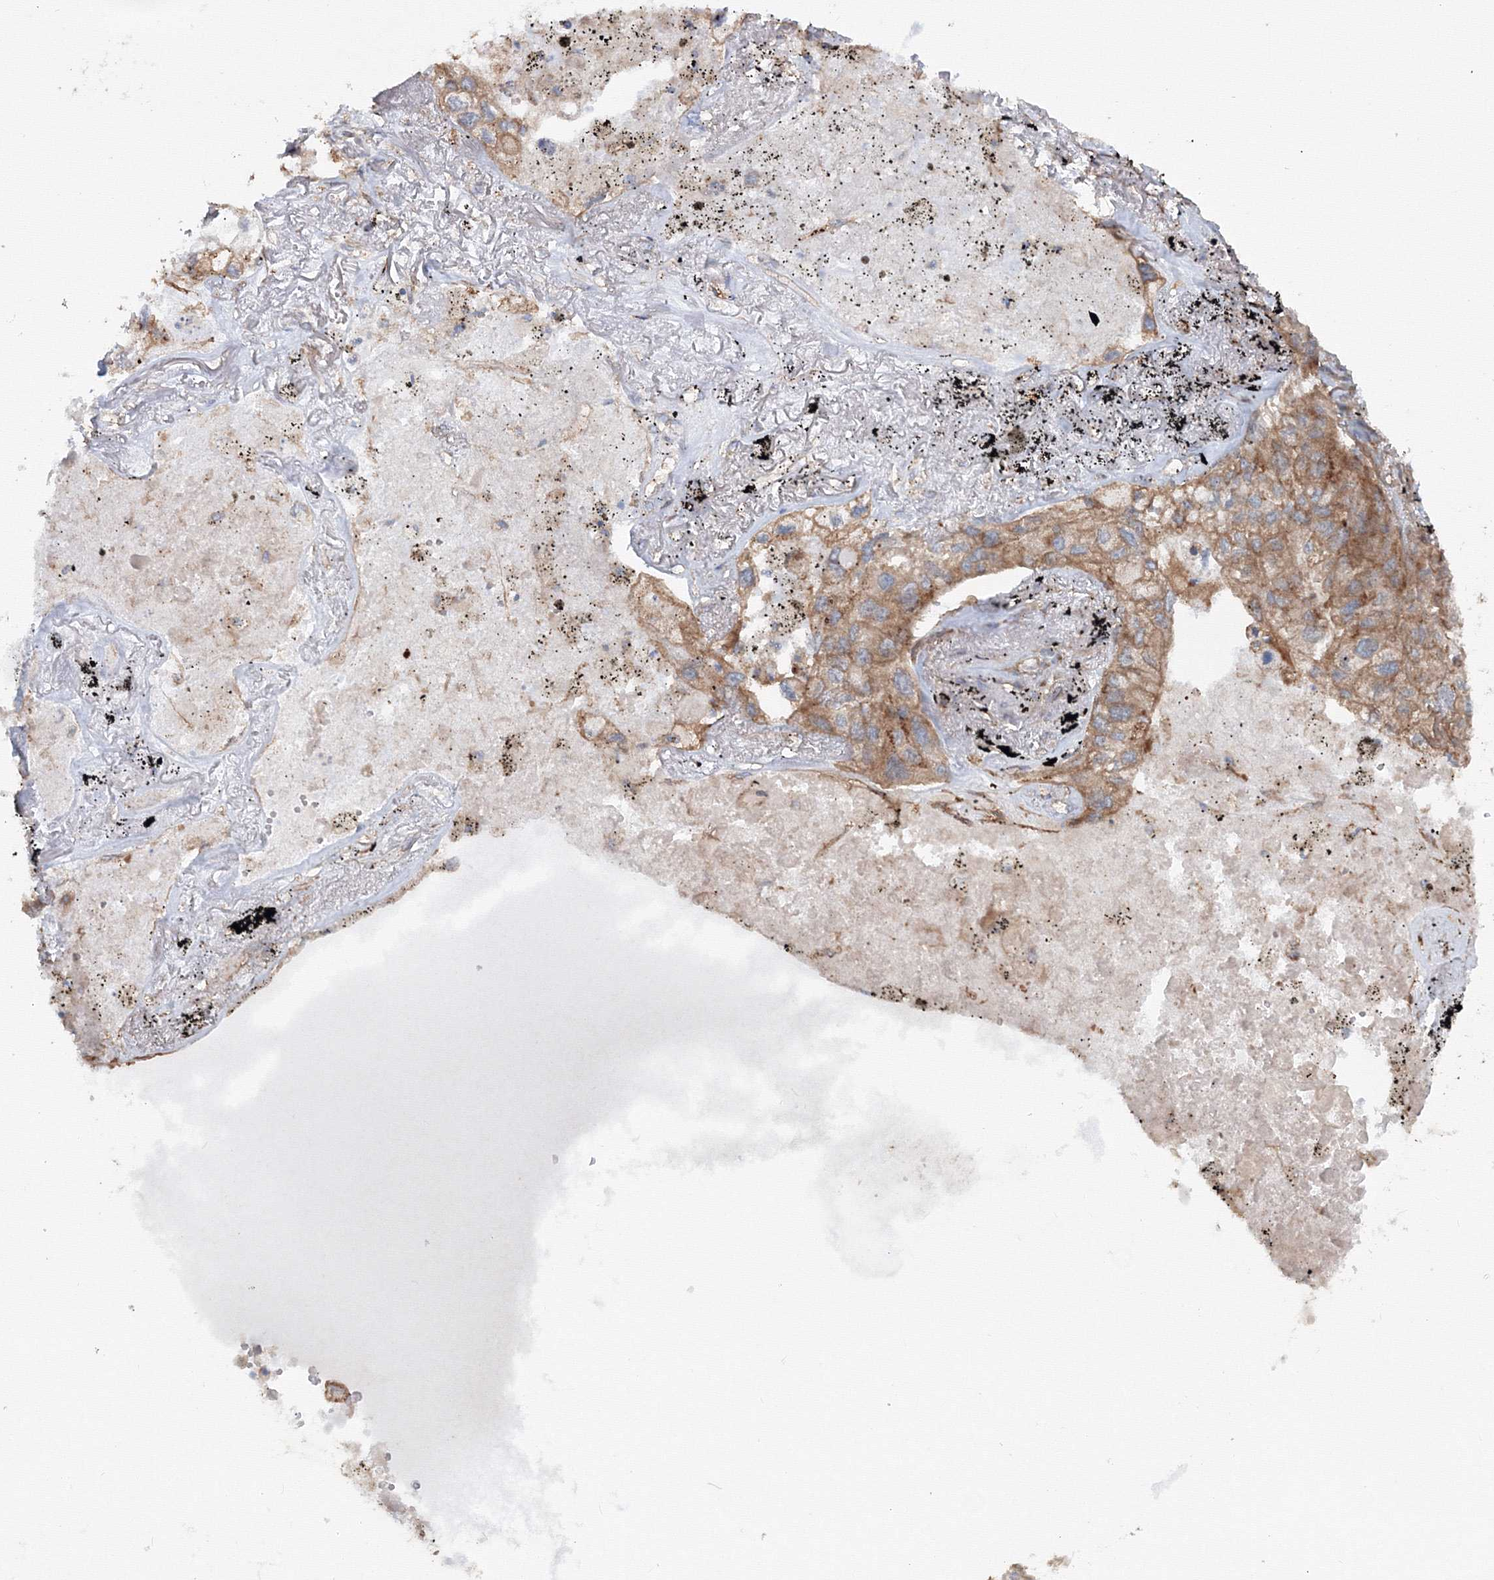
{"staining": {"intensity": "moderate", "quantity": ">75%", "location": "cytoplasmic/membranous"}, "tissue": "lung cancer", "cell_type": "Tumor cells", "image_type": "cancer", "snomed": [{"axis": "morphology", "description": "Adenocarcinoma, NOS"}, {"axis": "topography", "description": "Lung"}], "caption": "Protein staining by immunohistochemistry displays moderate cytoplasmic/membranous staining in about >75% of tumor cells in lung adenocarcinoma.", "gene": "EXOC1", "patient": {"sex": "male", "age": 65}}